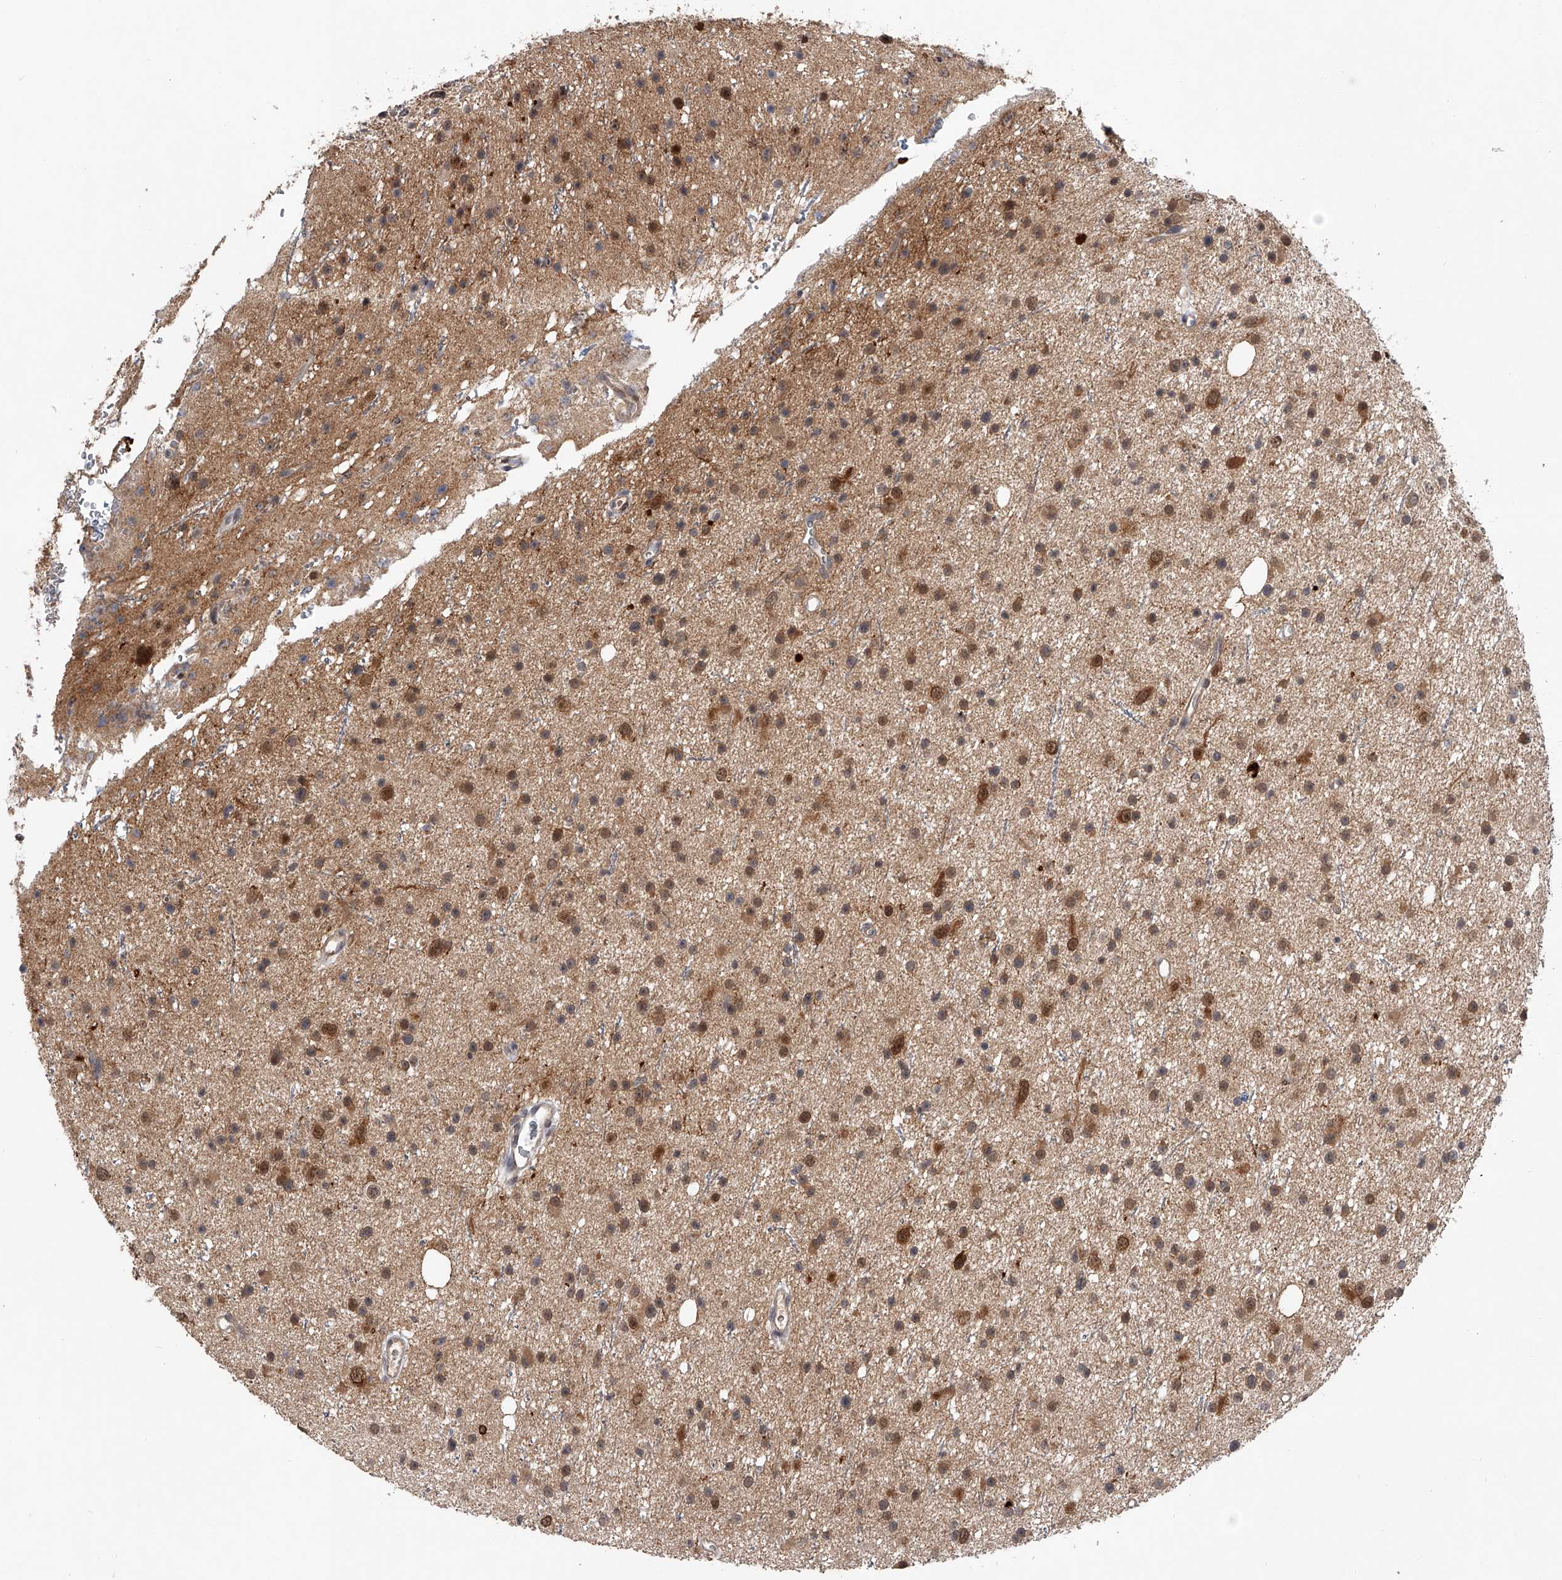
{"staining": {"intensity": "moderate", "quantity": ">75%", "location": "cytoplasmic/membranous,nuclear"}, "tissue": "glioma", "cell_type": "Tumor cells", "image_type": "cancer", "snomed": [{"axis": "morphology", "description": "Glioma, malignant, Low grade"}, {"axis": "topography", "description": "Cerebral cortex"}], "caption": "High-magnification brightfield microscopy of glioma stained with DAB (3,3'-diaminobenzidine) (brown) and counterstained with hematoxylin (blue). tumor cells exhibit moderate cytoplasmic/membranous and nuclear expression is seen in approximately>75% of cells. The staining was performed using DAB (3,3'-diaminobenzidine), with brown indicating positive protein expression. Nuclei are stained blue with hematoxylin.", "gene": "RWDD2A", "patient": {"sex": "female", "age": 39}}